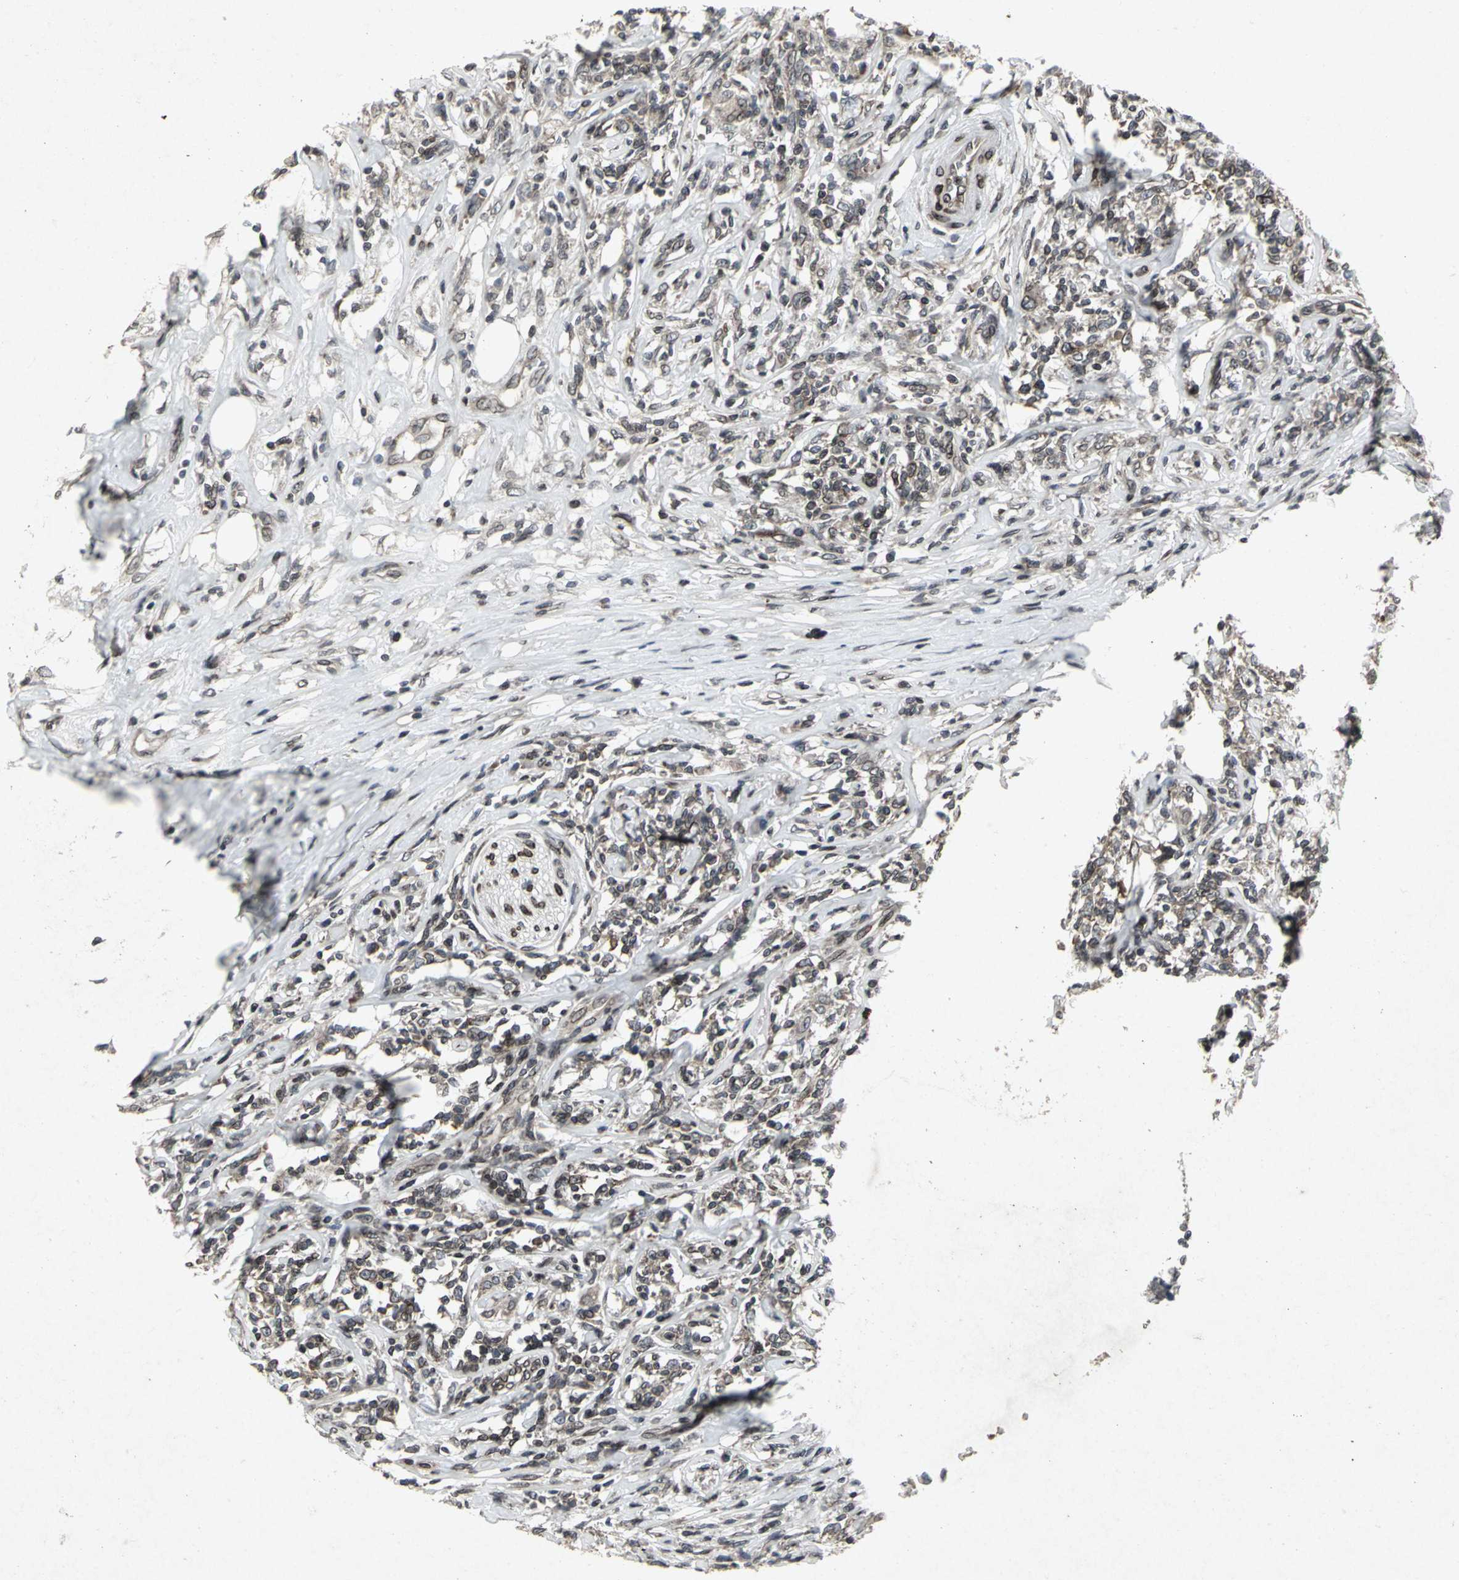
{"staining": {"intensity": "strong", "quantity": "25%-75%", "location": "cytoplasmic/membranous,nuclear"}, "tissue": "lymphoma", "cell_type": "Tumor cells", "image_type": "cancer", "snomed": [{"axis": "morphology", "description": "Malignant lymphoma, non-Hodgkin's type, High grade"}, {"axis": "topography", "description": "Lymph node"}], "caption": "Lymphoma stained for a protein reveals strong cytoplasmic/membranous and nuclear positivity in tumor cells.", "gene": "SH2B3", "patient": {"sex": "female", "age": 84}}